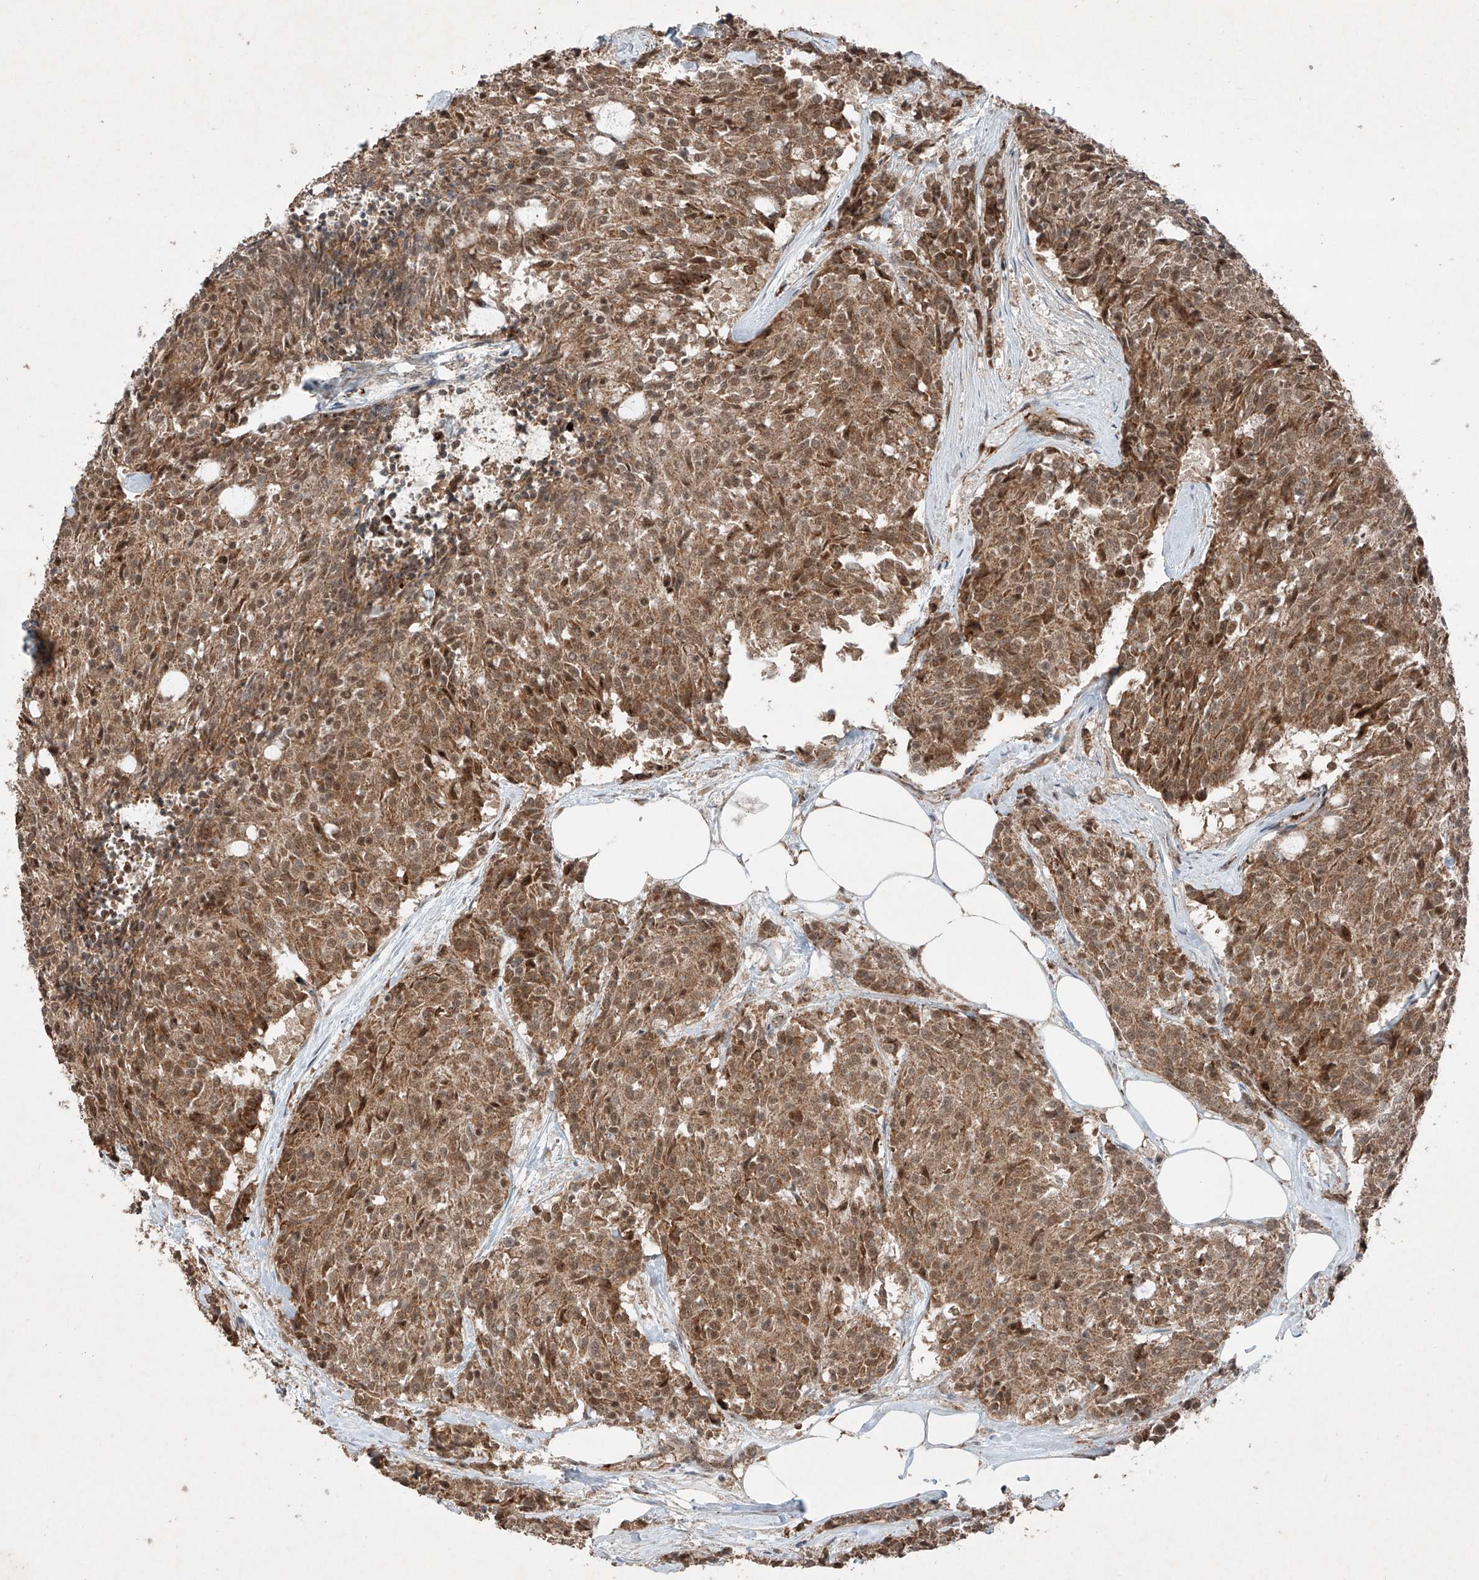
{"staining": {"intensity": "moderate", "quantity": ">75%", "location": "cytoplasmic/membranous,nuclear"}, "tissue": "carcinoid", "cell_type": "Tumor cells", "image_type": "cancer", "snomed": [{"axis": "morphology", "description": "Carcinoid, malignant, NOS"}, {"axis": "topography", "description": "Pancreas"}], "caption": "A brown stain highlights moderate cytoplasmic/membranous and nuclear expression of a protein in carcinoid tumor cells.", "gene": "ZNF620", "patient": {"sex": "female", "age": 54}}